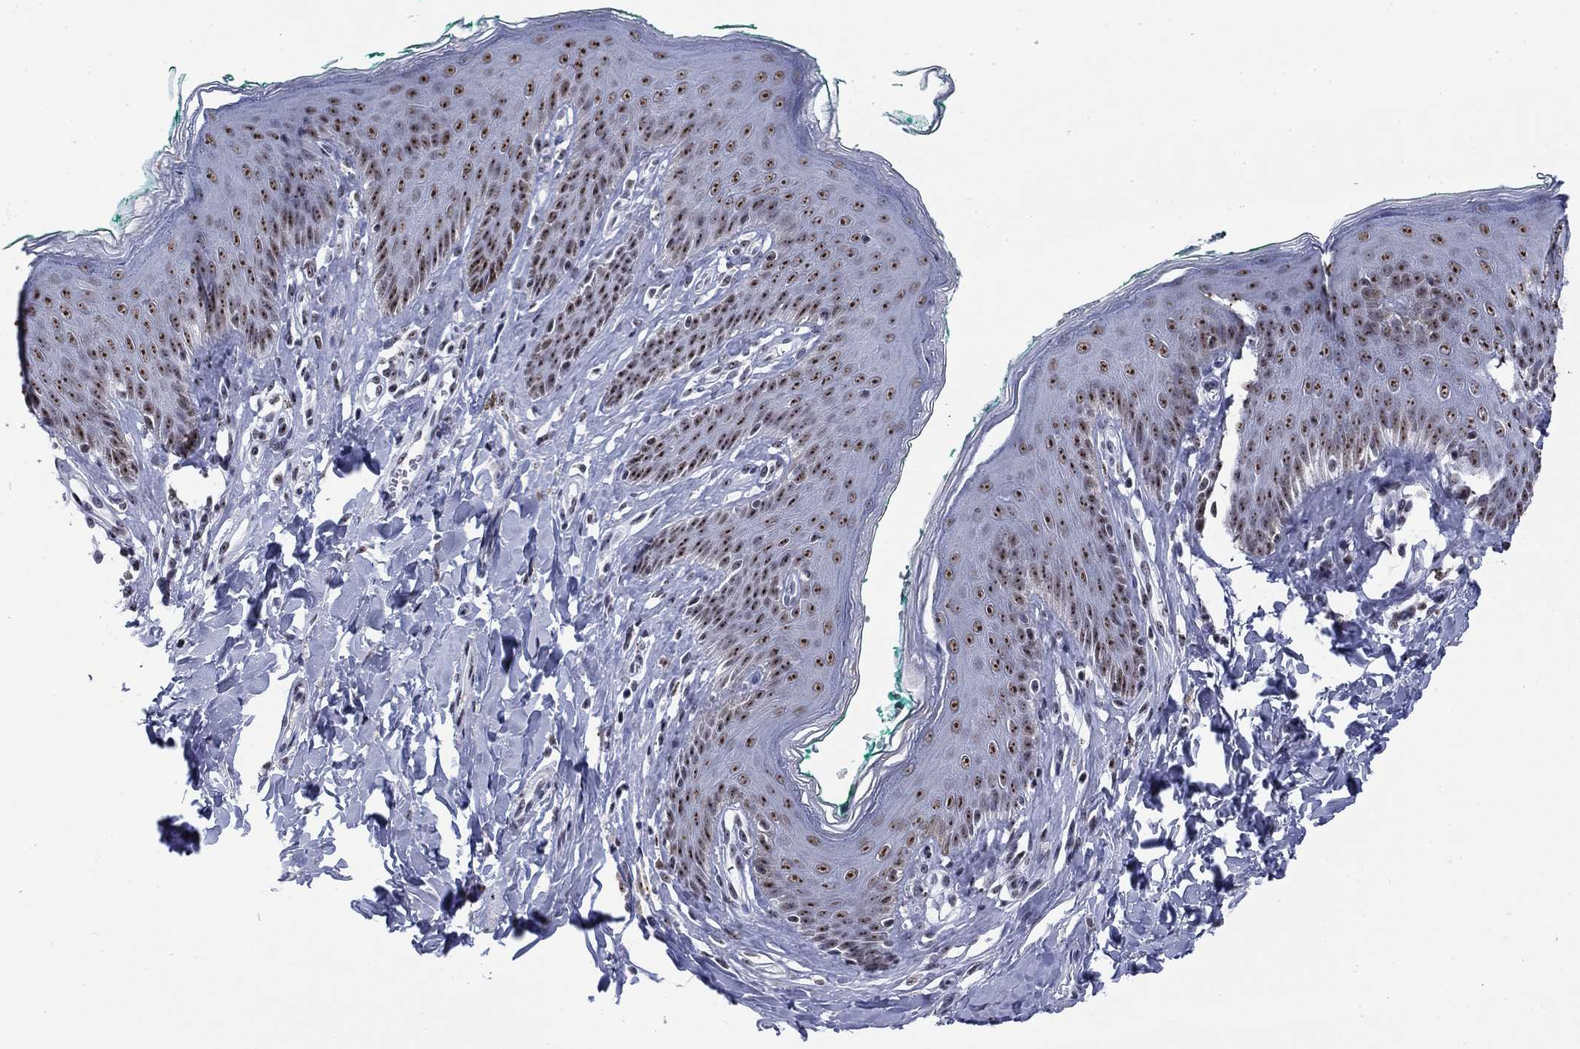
{"staining": {"intensity": "strong", "quantity": ">75%", "location": "nuclear"}, "tissue": "skin", "cell_type": "Epidermal cells", "image_type": "normal", "snomed": [{"axis": "morphology", "description": "Normal tissue, NOS"}, {"axis": "topography", "description": "Vulva"}], "caption": "Protein staining of normal skin reveals strong nuclear staining in approximately >75% of epidermal cells.", "gene": "CSRNP3", "patient": {"sex": "female", "age": 66}}